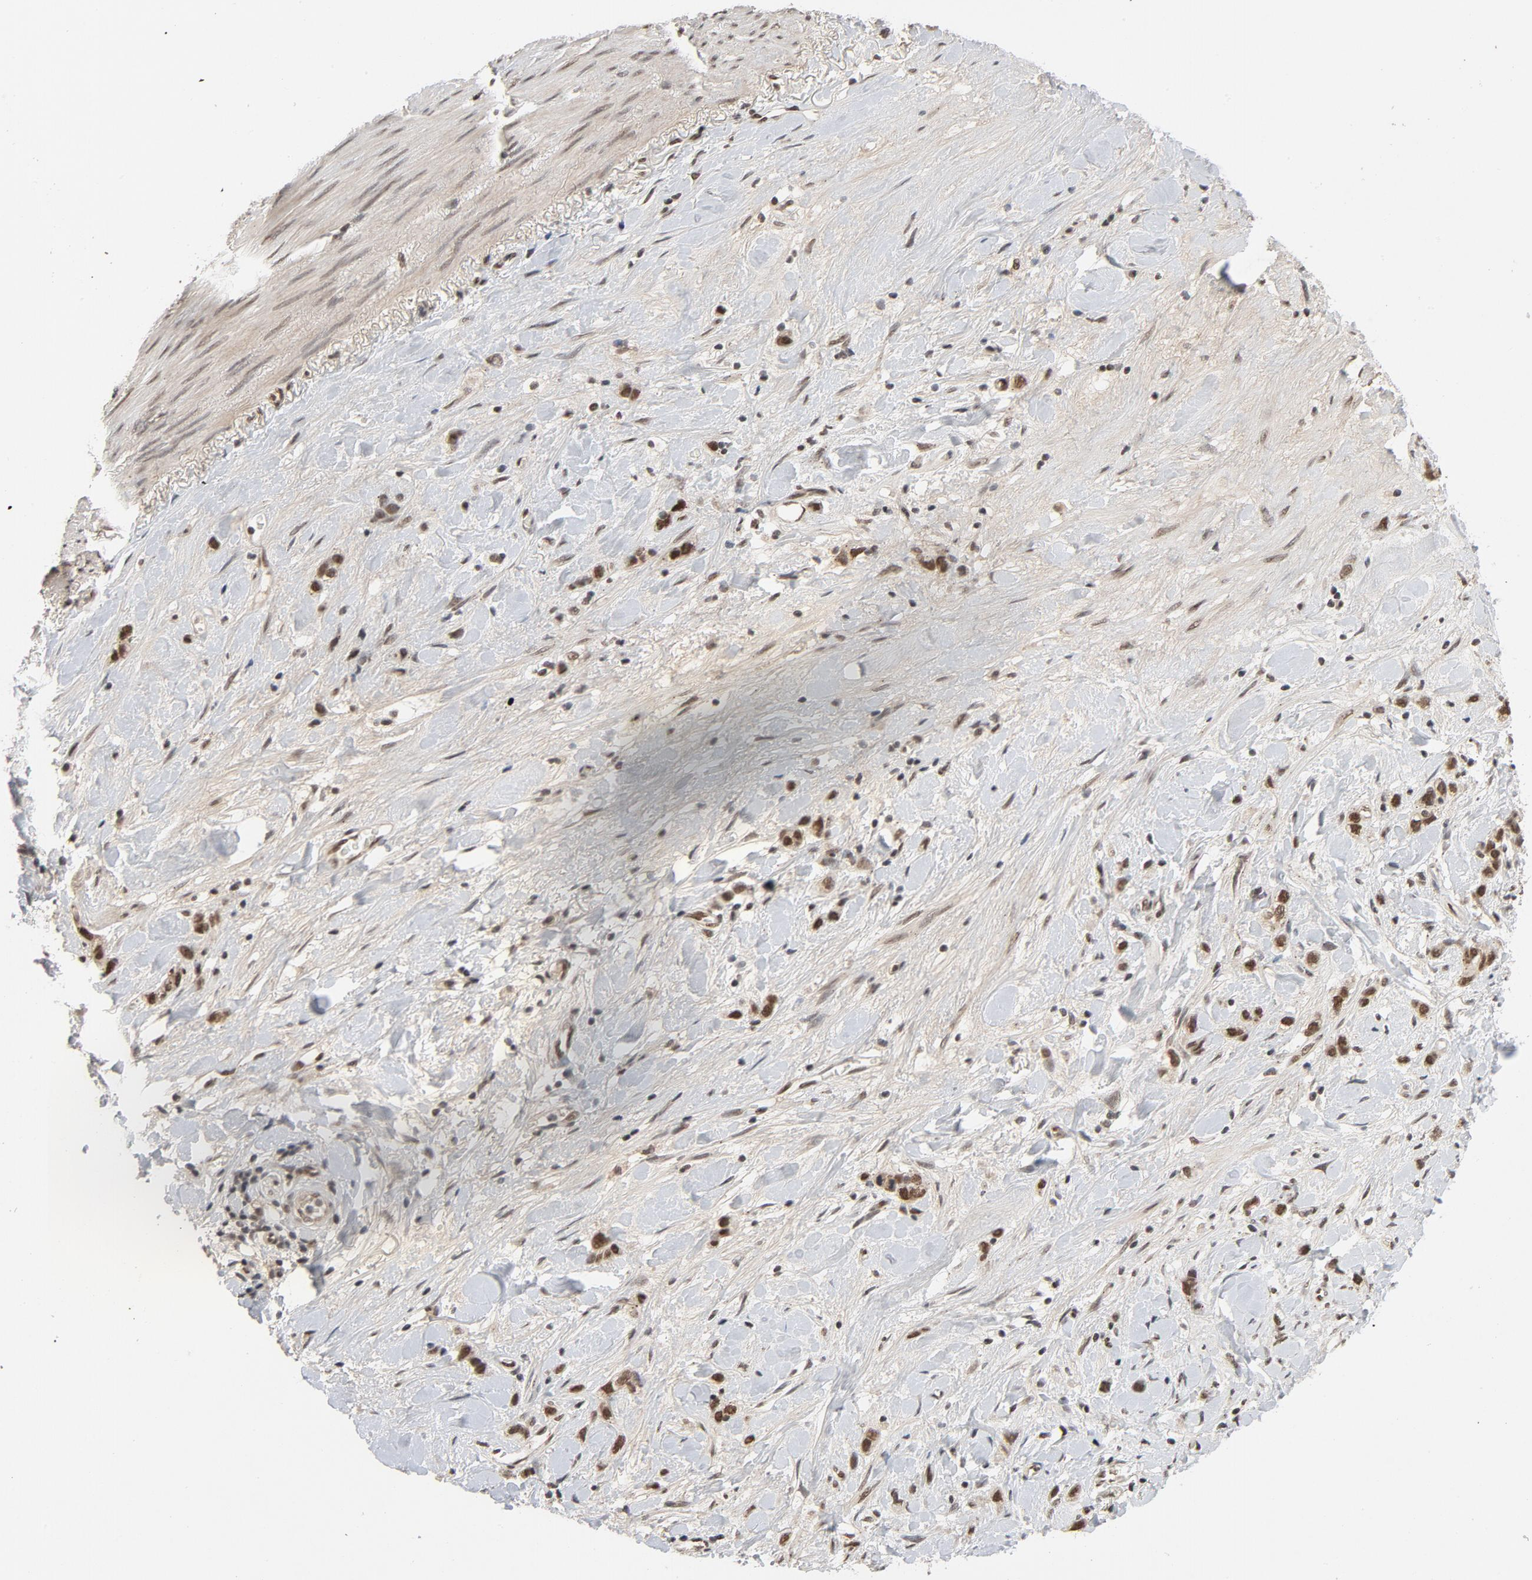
{"staining": {"intensity": "strong", "quantity": ">75%", "location": "nuclear"}, "tissue": "stomach cancer", "cell_type": "Tumor cells", "image_type": "cancer", "snomed": [{"axis": "morphology", "description": "Normal tissue, NOS"}, {"axis": "morphology", "description": "Adenocarcinoma, NOS"}, {"axis": "morphology", "description": "Adenocarcinoma, High grade"}, {"axis": "topography", "description": "Stomach, upper"}, {"axis": "topography", "description": "Stomach"}], "caption": "Tumor cells exhibit strong nuclear staining in approximately >75% of cells in high-grade adenocarcinoma (stomach). The staining was performed using DAB (3,3'-diaminobenzidine), with brown indicating positive protein expression. Nuclei are stained blue with hematoxylin.", "gene": "SMARCD1", "patient": {"sex": "female", "age": 65}}